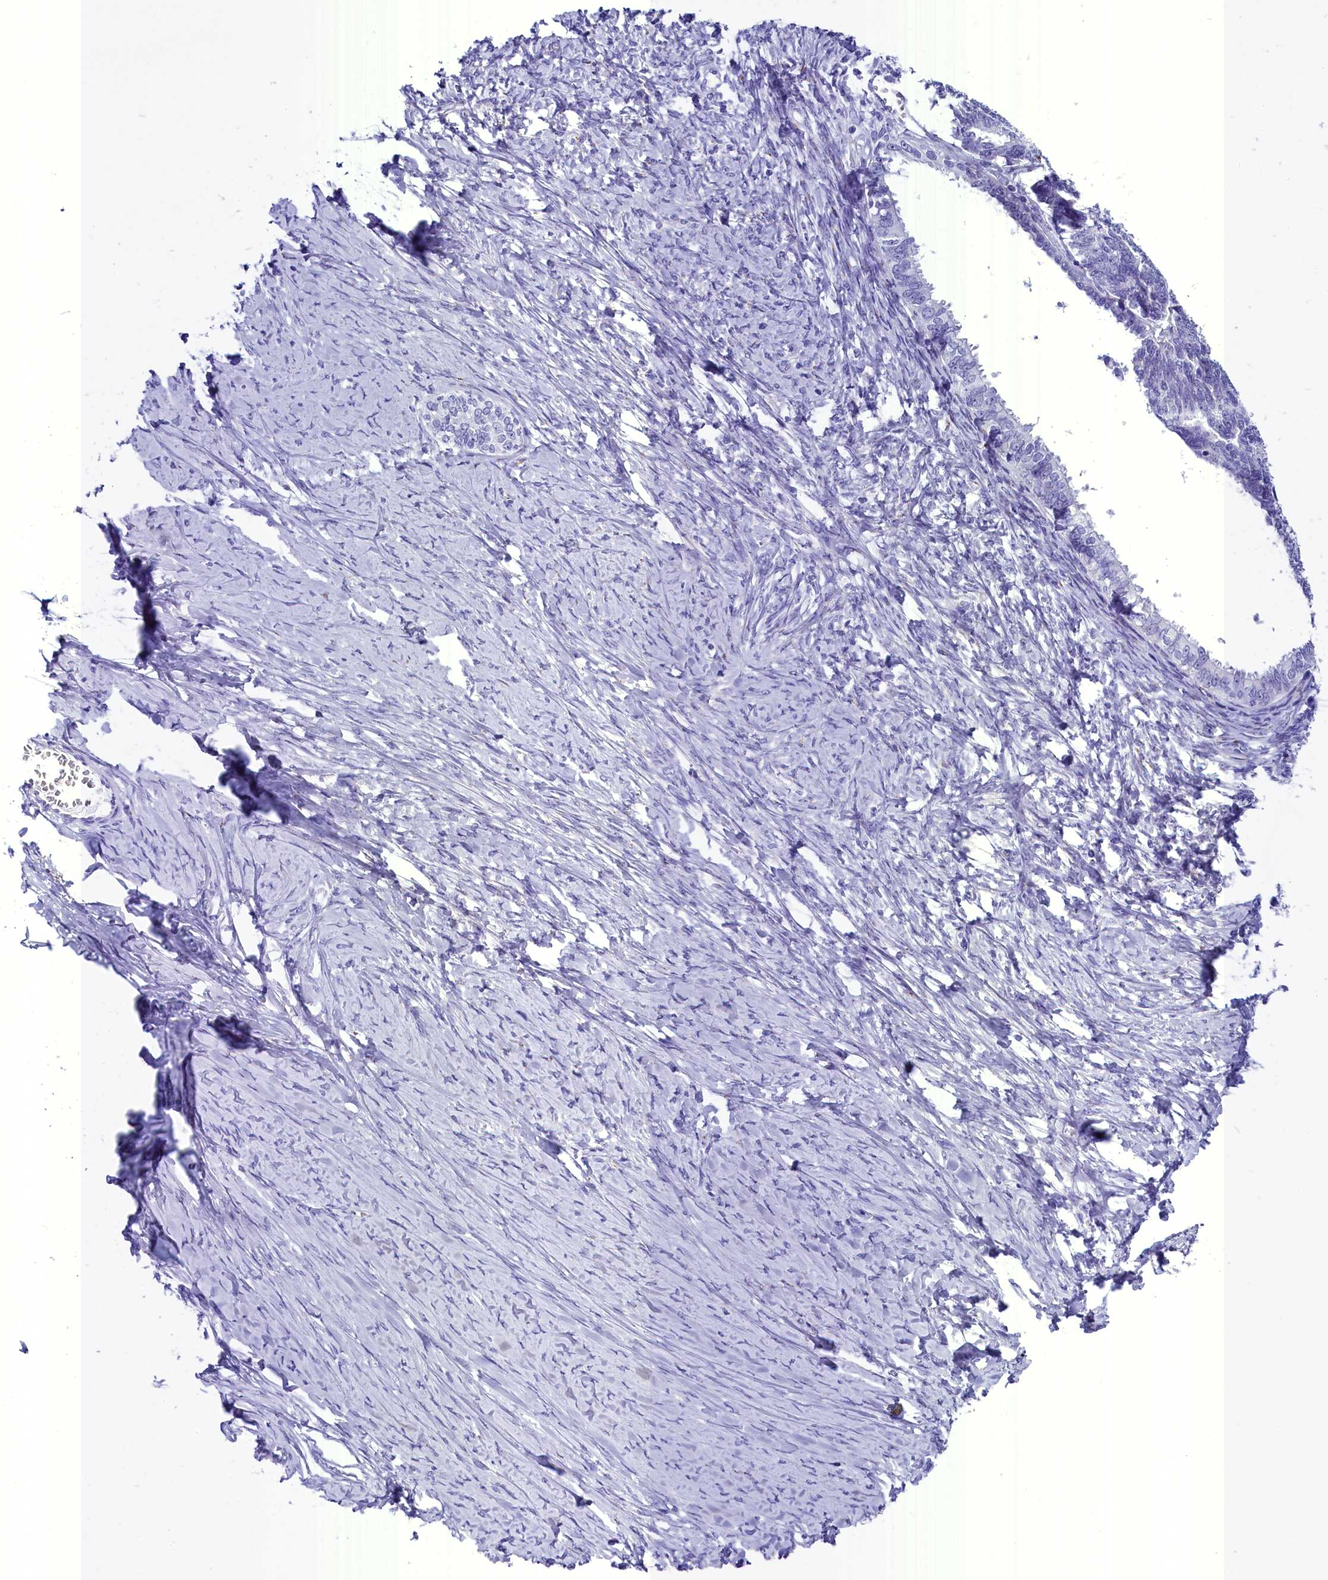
{"staining": {"intensity": "negative", "quantity": "none", "location": "none"}, "tissue": "ovarian cancer", "cell_type": "Tumor cells", "image_type": "cancer", "snomed": [{"axis": "morphology", "description": "Cystadenocarcinoma, serous, NOS"}, {"axis": "topography", "description": "Ovary"}], "caption": "IHC of human ovarian serous cystadenocarcinoma exhibits no positivity in tumor cells.", "gene": "AP3B2", "patient": {"sex": "female", "age": 79}}